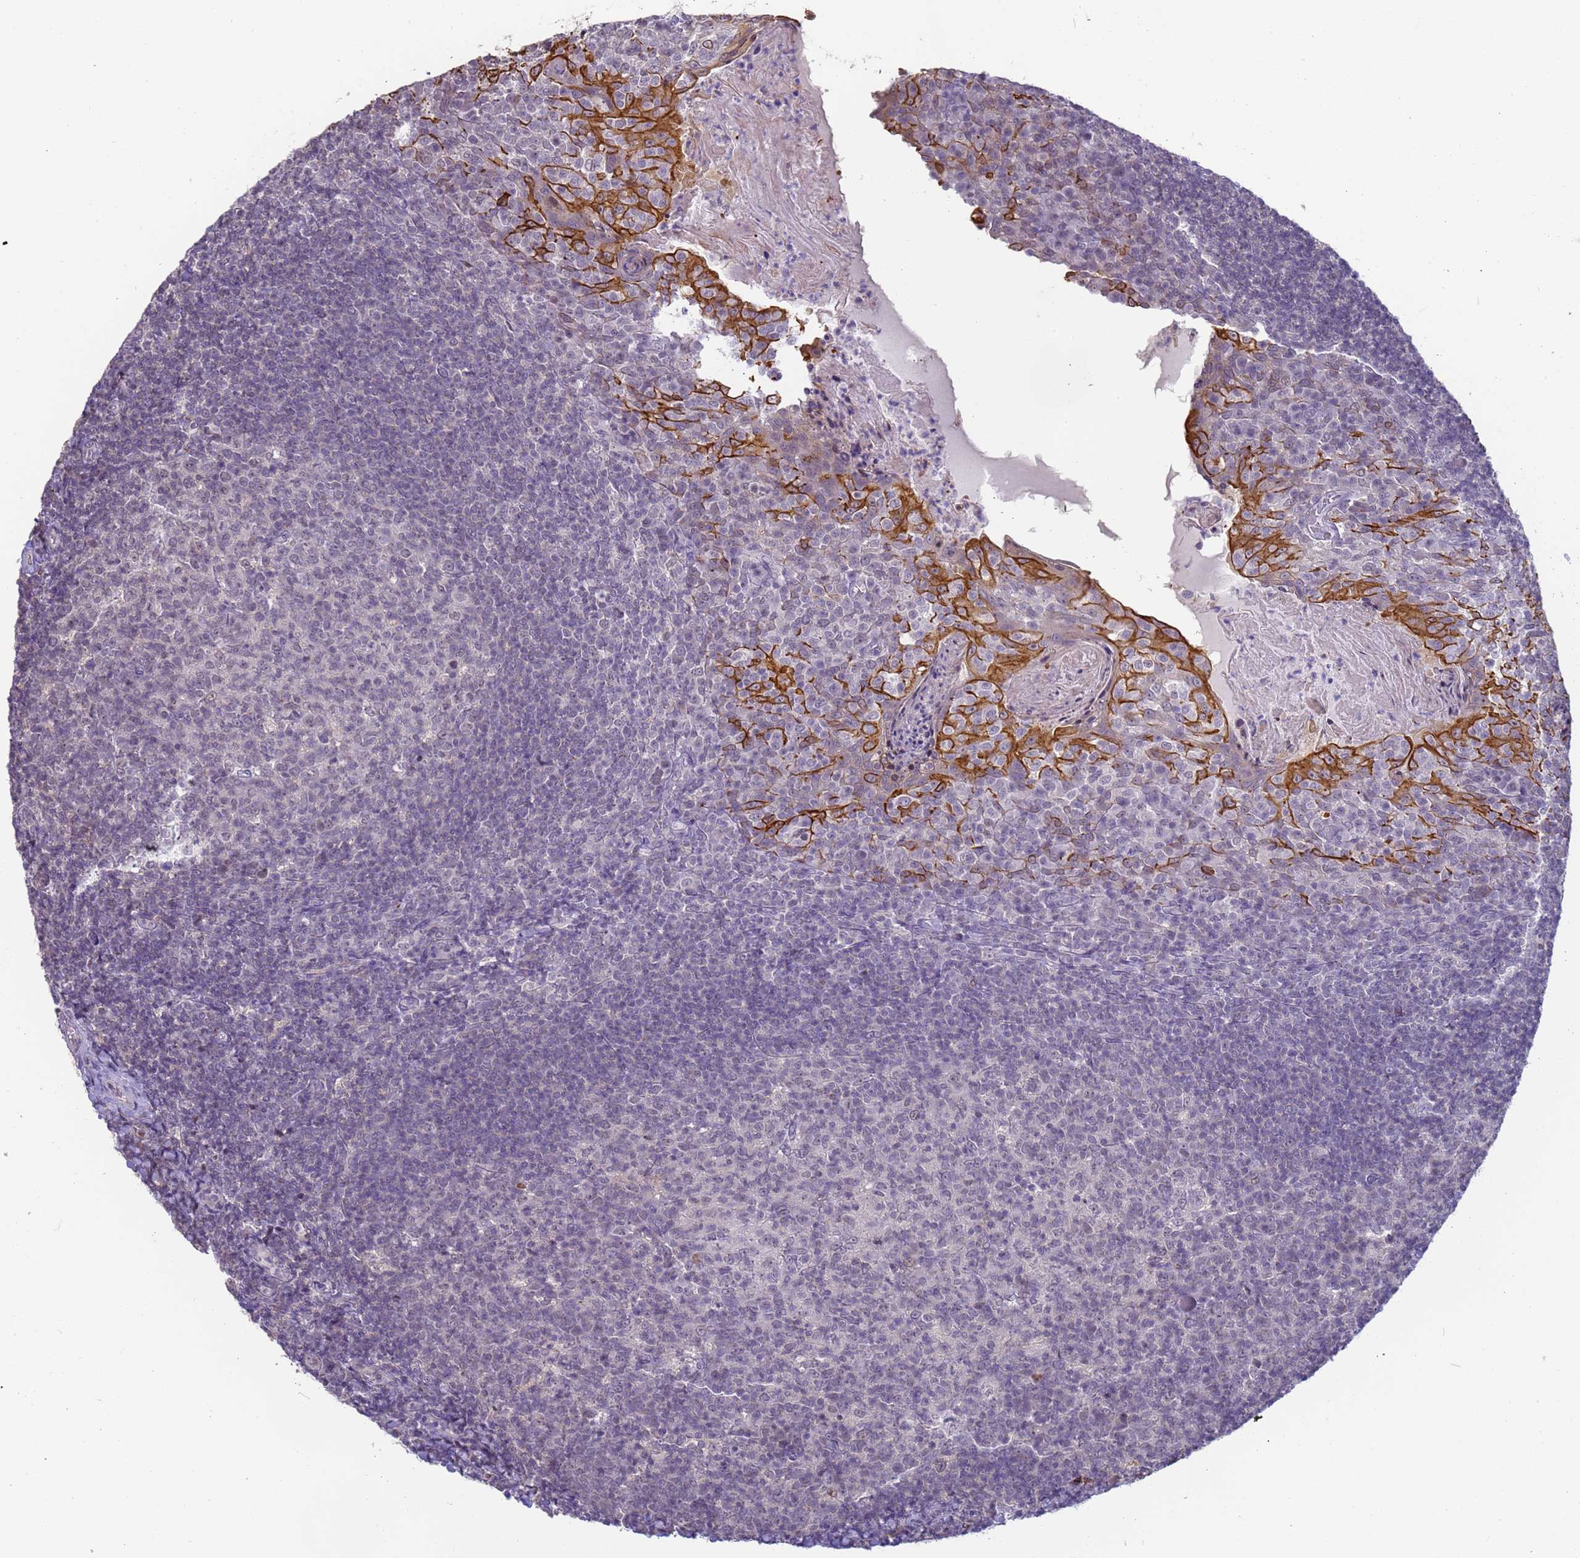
{"staining": {"intensity": "negative", "quantity": "none", "location": "none"}, "tissue": "tonsil", "cell_type": "Germinal center cells", "image_type": "normal", "snomed": [{"axis": "morphology", "description": "Normal tissue, NOS"}, {"axis": "topography", "description": "Tonsil"}], "caption": "The photomicrograph exhibits no staining of germinal center cells in unremarkable tonsil. The staining was performed using DAB to visualize the protein expression in brown, while the nuclei were stained in blue with hematoxylin (Magnification: 20x).", "gene": "VWA3A", "patient": {"sex": "female", "age": 10}}